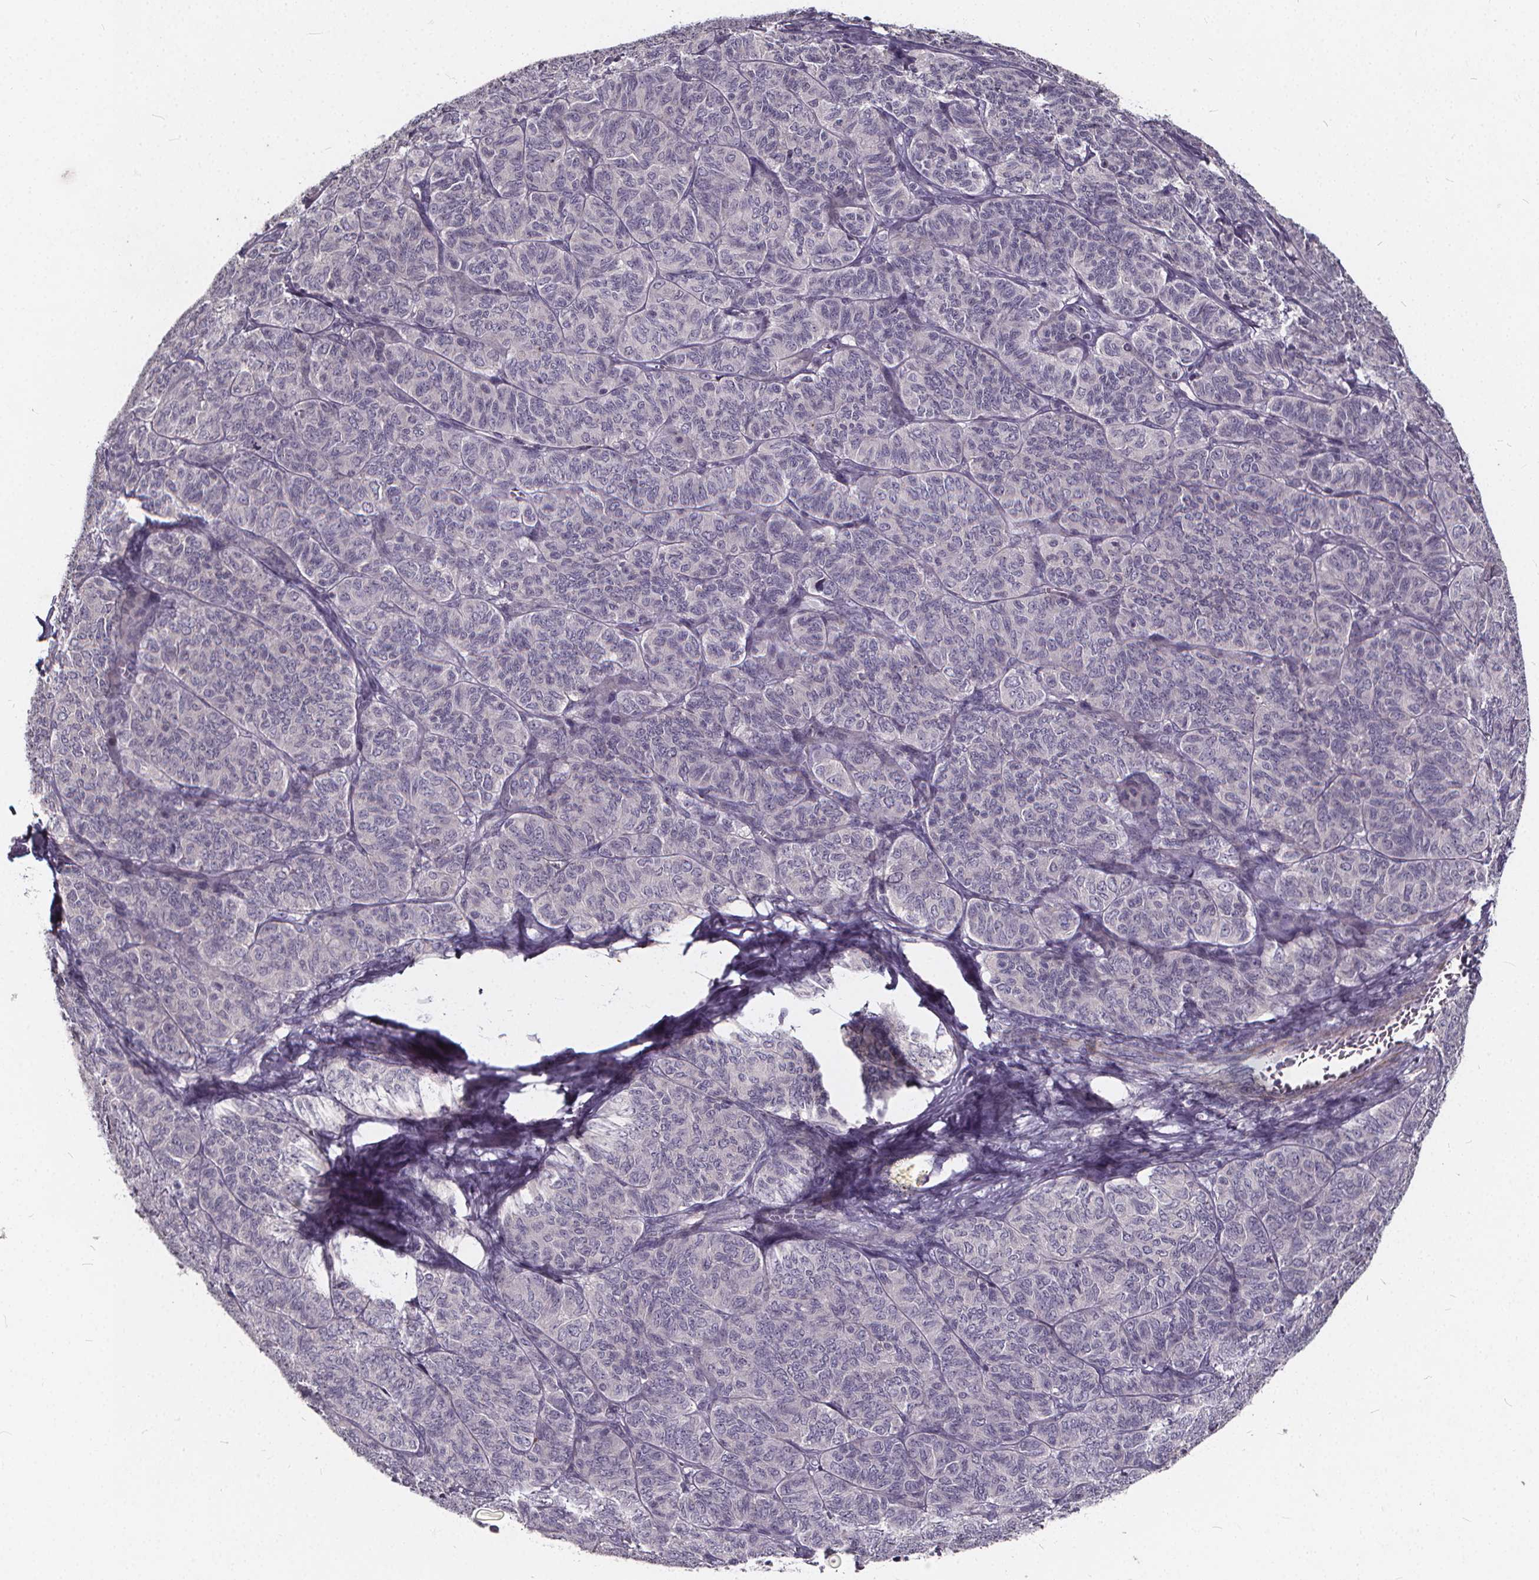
{"staining": {"intensity": "negative", "quantity": "none", "location": "none"}, "tissue": "ovarian cancer", "cell_type": "Tumor cells", "image_type": "cancer", "snomed": [{"axis": "morphology", "description": "Carcinoma, endometroid"}, {"axis": "topography", "description": "Ovary"}], "caption": "DAB immunohistochemical staining of endometroid carcinoma (ovarian) displays no significant positivity in tumor cells.", "gene": "TSPAN14", "patient": {"sex": "female", "age": 80}}